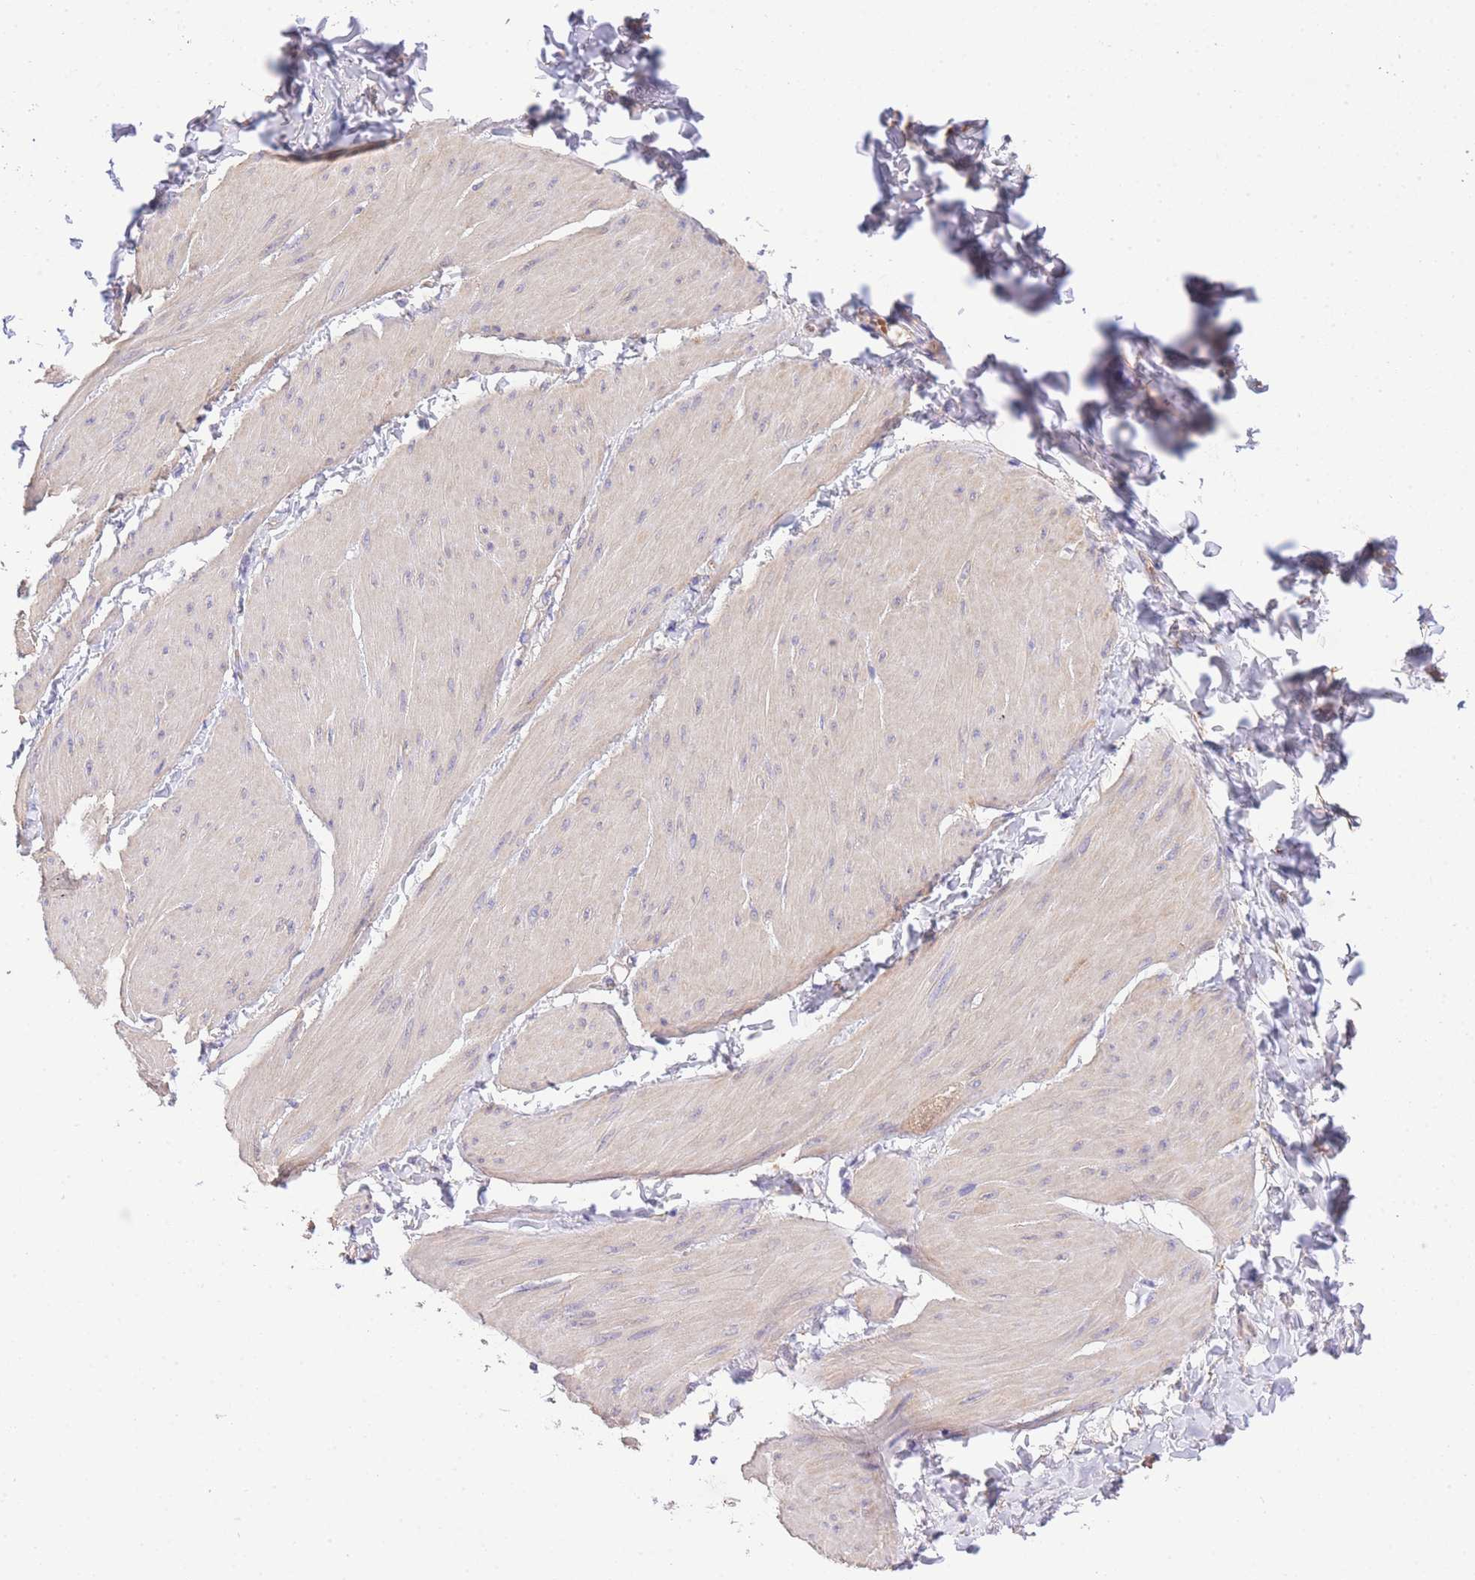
{"staining": {"intensity": "weak", "quantity": "25%-75%", "location": "cytoplasmic/membranous"}, "tissue": "smooth muscle", "cell_type": "Smooth muscle cells", "image_type": "normal", "snomed": [{"axis": "morphology", "description": "Urothelial carcinoma, High grade"}, {"axis": "topography", "description": "Urinary bladder"}], "caption": "An immunohistochemistry image of normal tissue is shown. Protein staining in brown highlights weak cytoplasmic/membranous positivity in smooth muscle within smooth muscle cells.", "gene": "INSYN2B", "patient": {"sex": "male", "age": 46}}